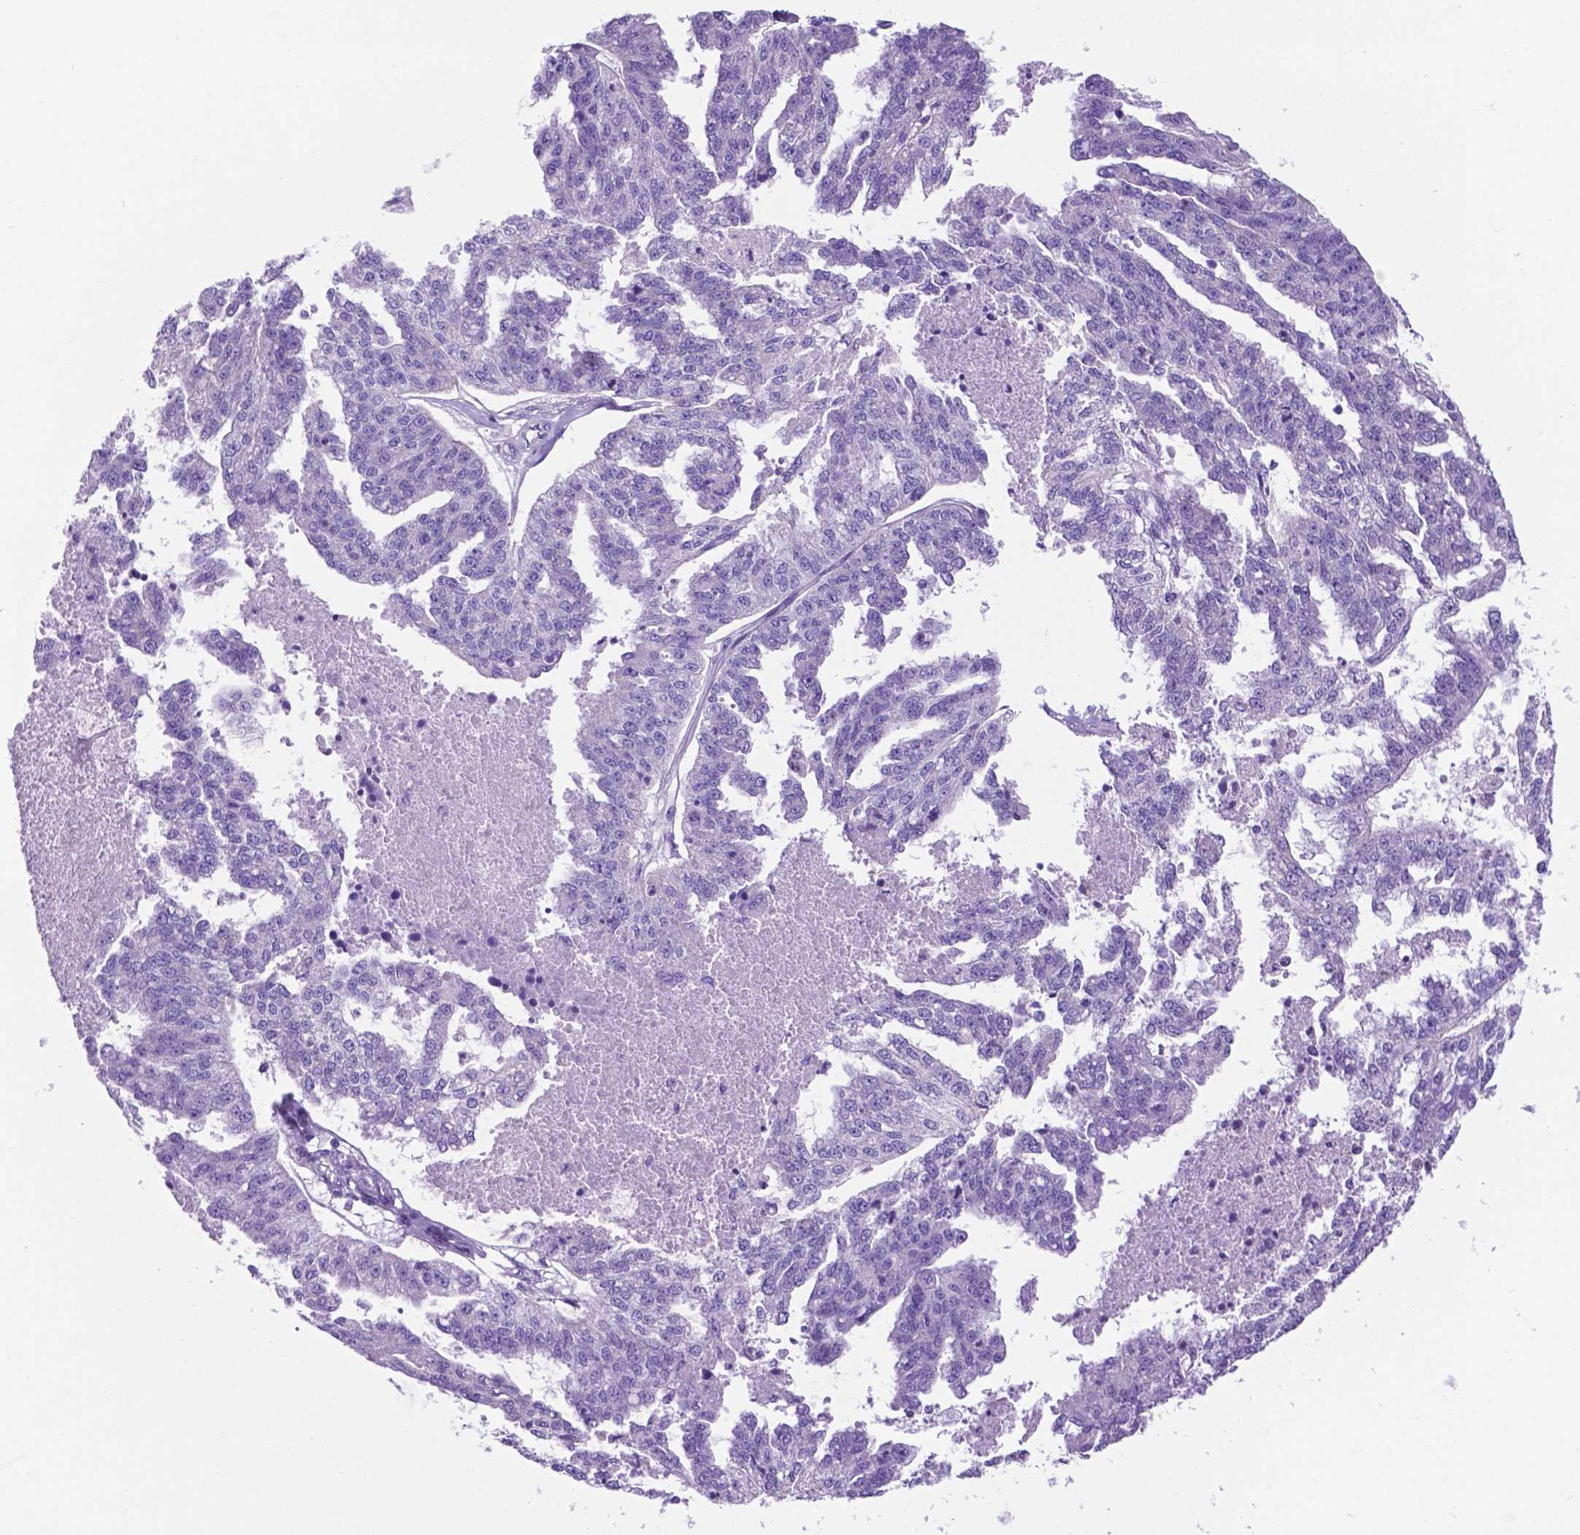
{"staining": {"intensity": "negative", "quantity": "none", "location": "none"}, "tissue": "ovarian cancer", "cell_type": "Tumor cells", "image_type": "cancer", "snomed": [{"axis": "morphology", "description": "Cystadenocarcinoma, serous, NOS"}, {"axis": "topography", "description": "Ovary"}], "caption": "Tumor cells show no significant positivity in ovarian serous cystadenocarcinoma. (Stains: DAB (3,3'-diaminobenzidine) IHC with hematoxylin counter stain, Microscopy: brightfield microscopy at high magnification).", "gene": "TMEM121B", "patient": {"sex": "female", "age": 58}}